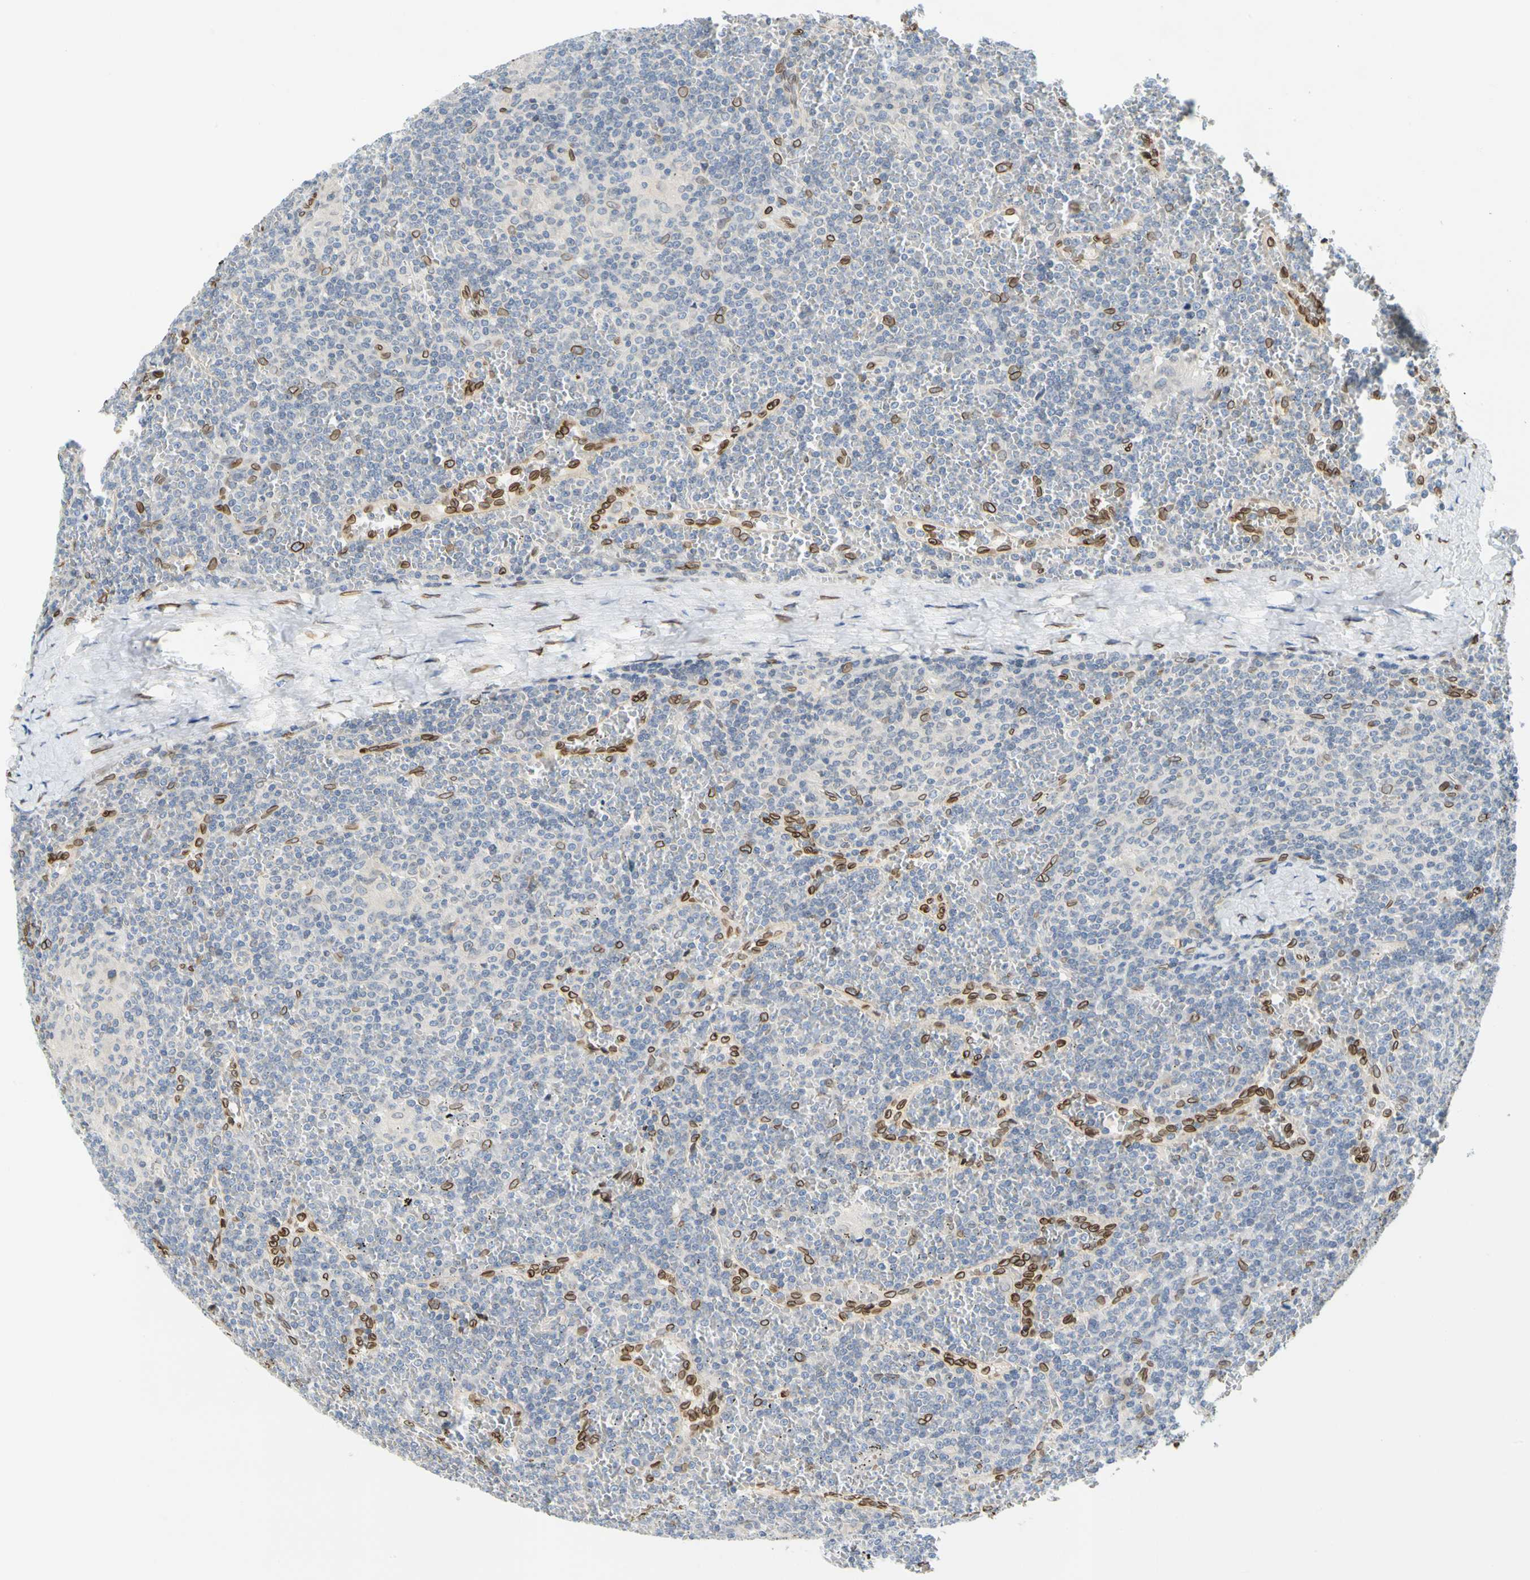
{"staining": {"intensity": "negative", "quantity": "none", "location": "none"}, "tissue": "lymphoma", "cell_type": "Tumor cells", "image_type": "cancer", "snomed": [{"axis": "morphology", "description": "Malignant lymphoma, non-Hodgkin's type, Low grade"}, {"axis": "topography", "description": "Spleen"}], "caption": "This is a micrograph of immunohistochemistry staining of lymphoma, which shows no positivity in tumor cells.", "gene": "SUN1", "patient": {"sex": "female", "age": 19}}